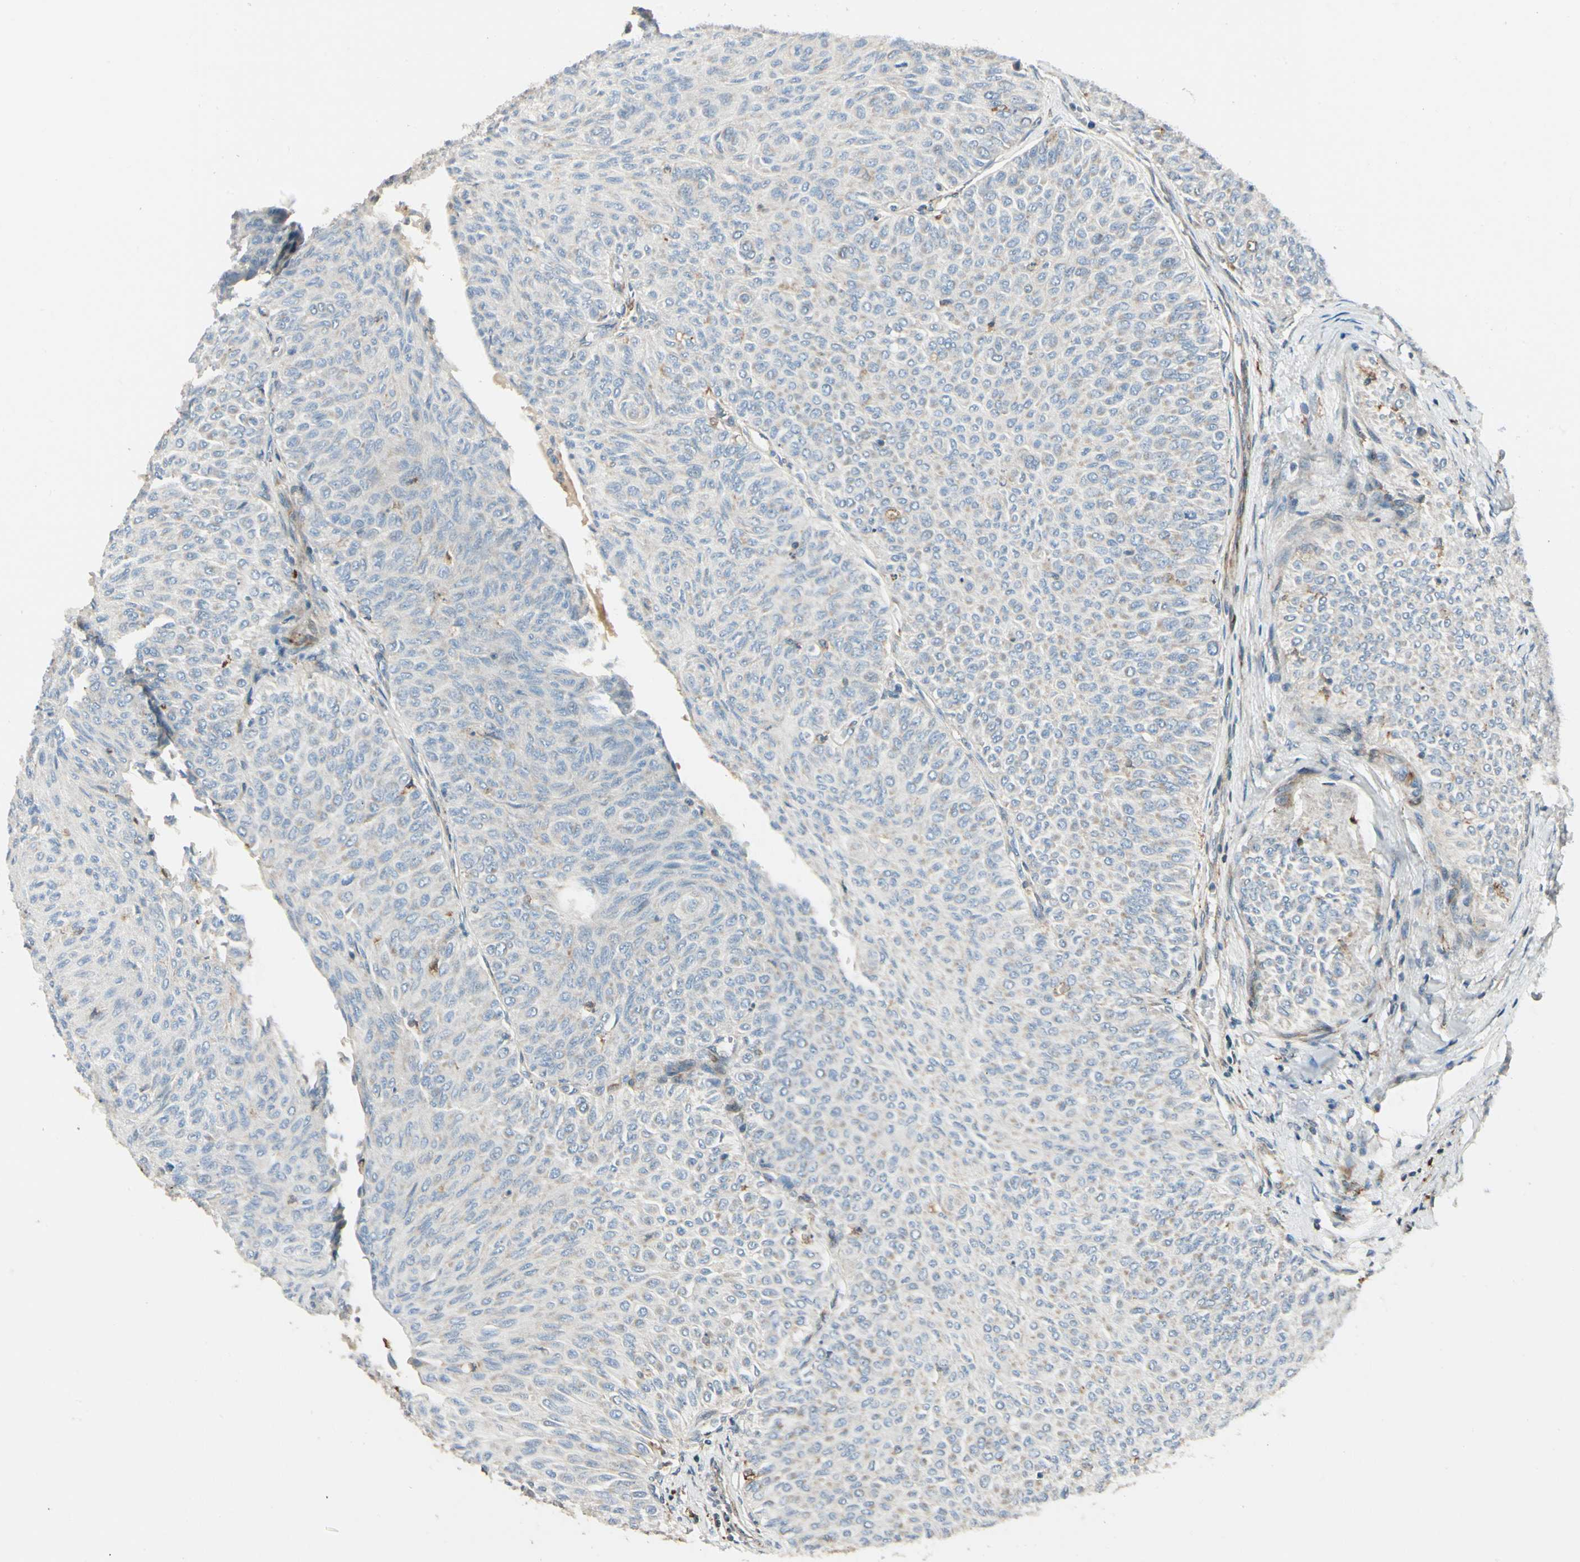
{"staining": {"intensity": "weak", "quantity": ">75%", "location": "cytoplasmic/membranous"}, "tissue": "urothelial cancer", "cell_type": "Tumor cells", "image_type": "cancer", "snomed": [{"axis": "morphology", "description": "Urothelial carcinoma, Low grade"}, {"axis": "topography", "description": "Urinary bladder"}], "caption": "Protein staining by immunohistochemistry (IHC) shows weak cytoplasmic/membranous positivity in approximately >75% of tumor cells in urothelial carcinoma (low-grade).", "gene": "MRPL9", "patient": {"sex": "male", "age": 78}}